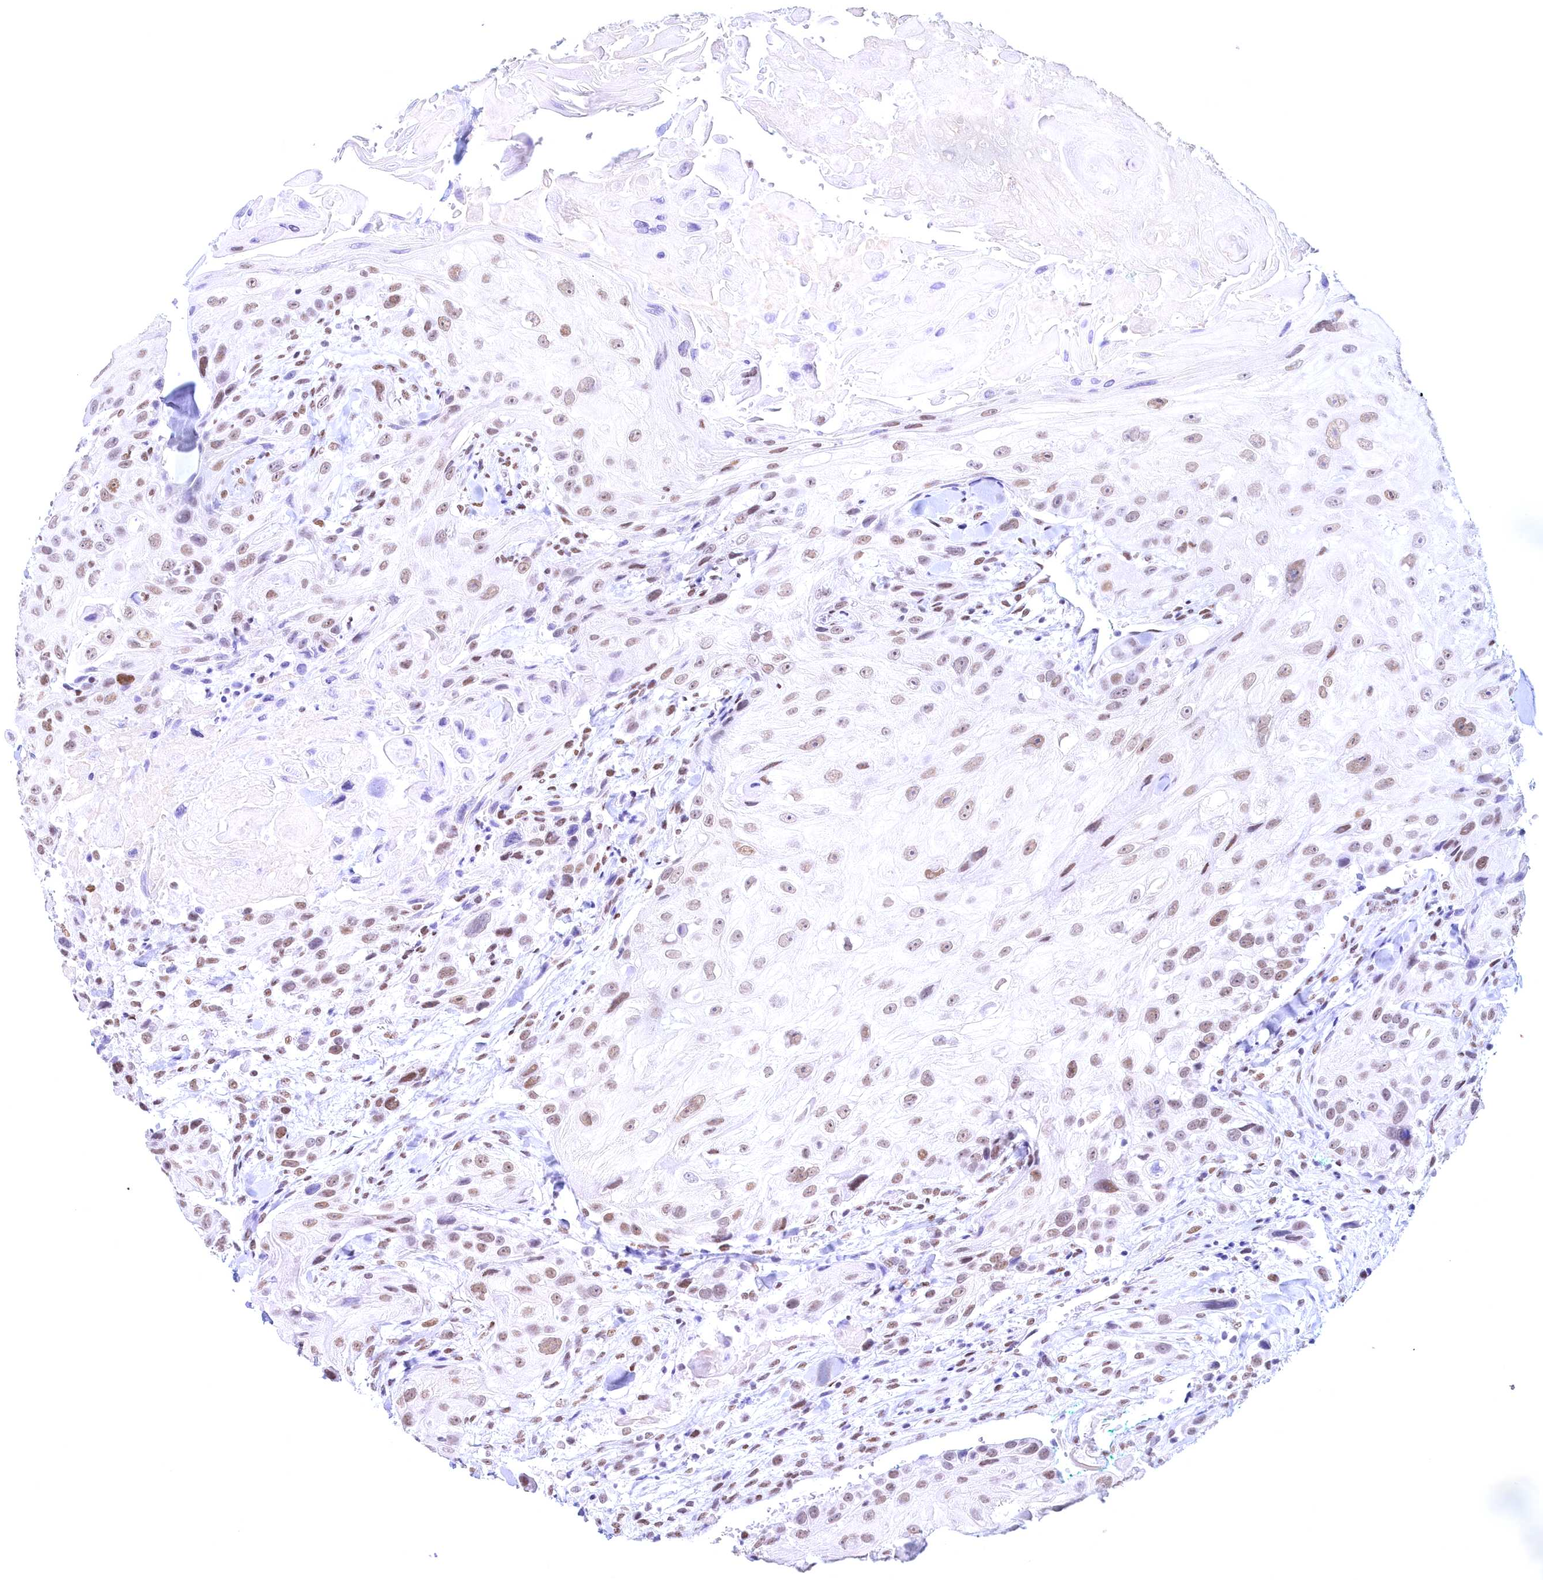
{"staining": {"intensity": "moderate", "quantity": ">75%", "location": "nuclear"}, "tissue": "head and neck cancer", "cell_type": "Tumor cells", "image_type": "cancer", "snomed": [{"axis": "morphology", "description": "Squamous cell carcinoma, NOS"}, {"axis": "topography", "description": "Head-Neck"}], "caption": "The micrograph exhibits a brown stain indicating the presence of a protein in the nuclear of tumor cells in head and neck squamous cell carcinoma. (Brightfield microscopy of DAB IHC at high magnification).", "gene": "CDC26", "patient": {"sex": "male", "age": 81}}